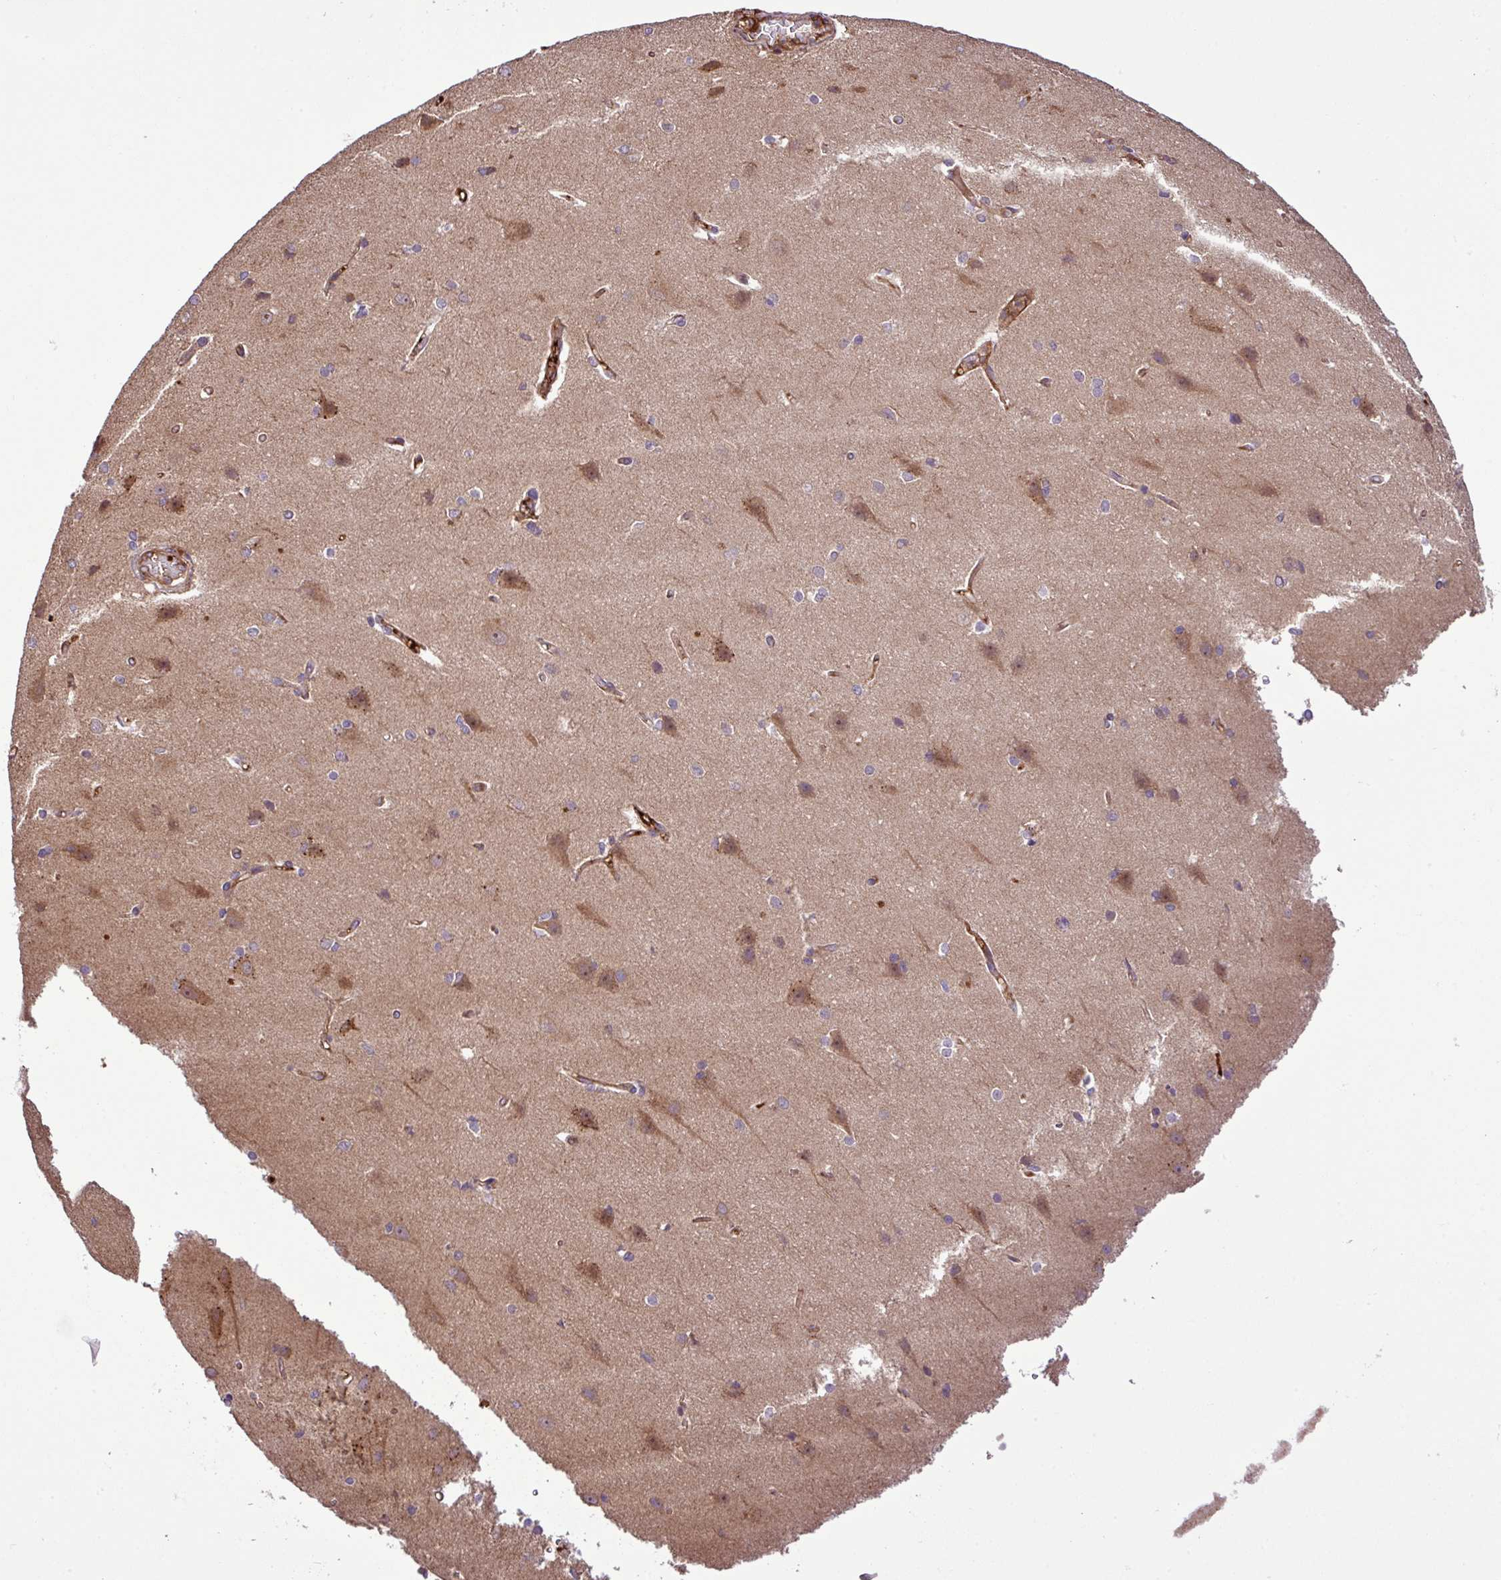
{"staining": {"intensity": "moderate", "quantity": "25%-75%", "location": "cytoplasmic/membranous"}, "tissue": "cerebral cortex", "cell_type": "Endothelial cells", "image_type": "normal", "snomed": [{"axis": "morphology", "description": "Normal tissue, NOS"}, {"axis": "topography", "description": "Cerebral cortex"}], "caption": "This is a micrograph of immunohistochemistry staining of normal cerebral cortex, which shows moderate staining in the cytoplasmic/membranous of endothelial cells.", "gene": "ZNF266", "patient": {"sex": "male", "age": 37}}